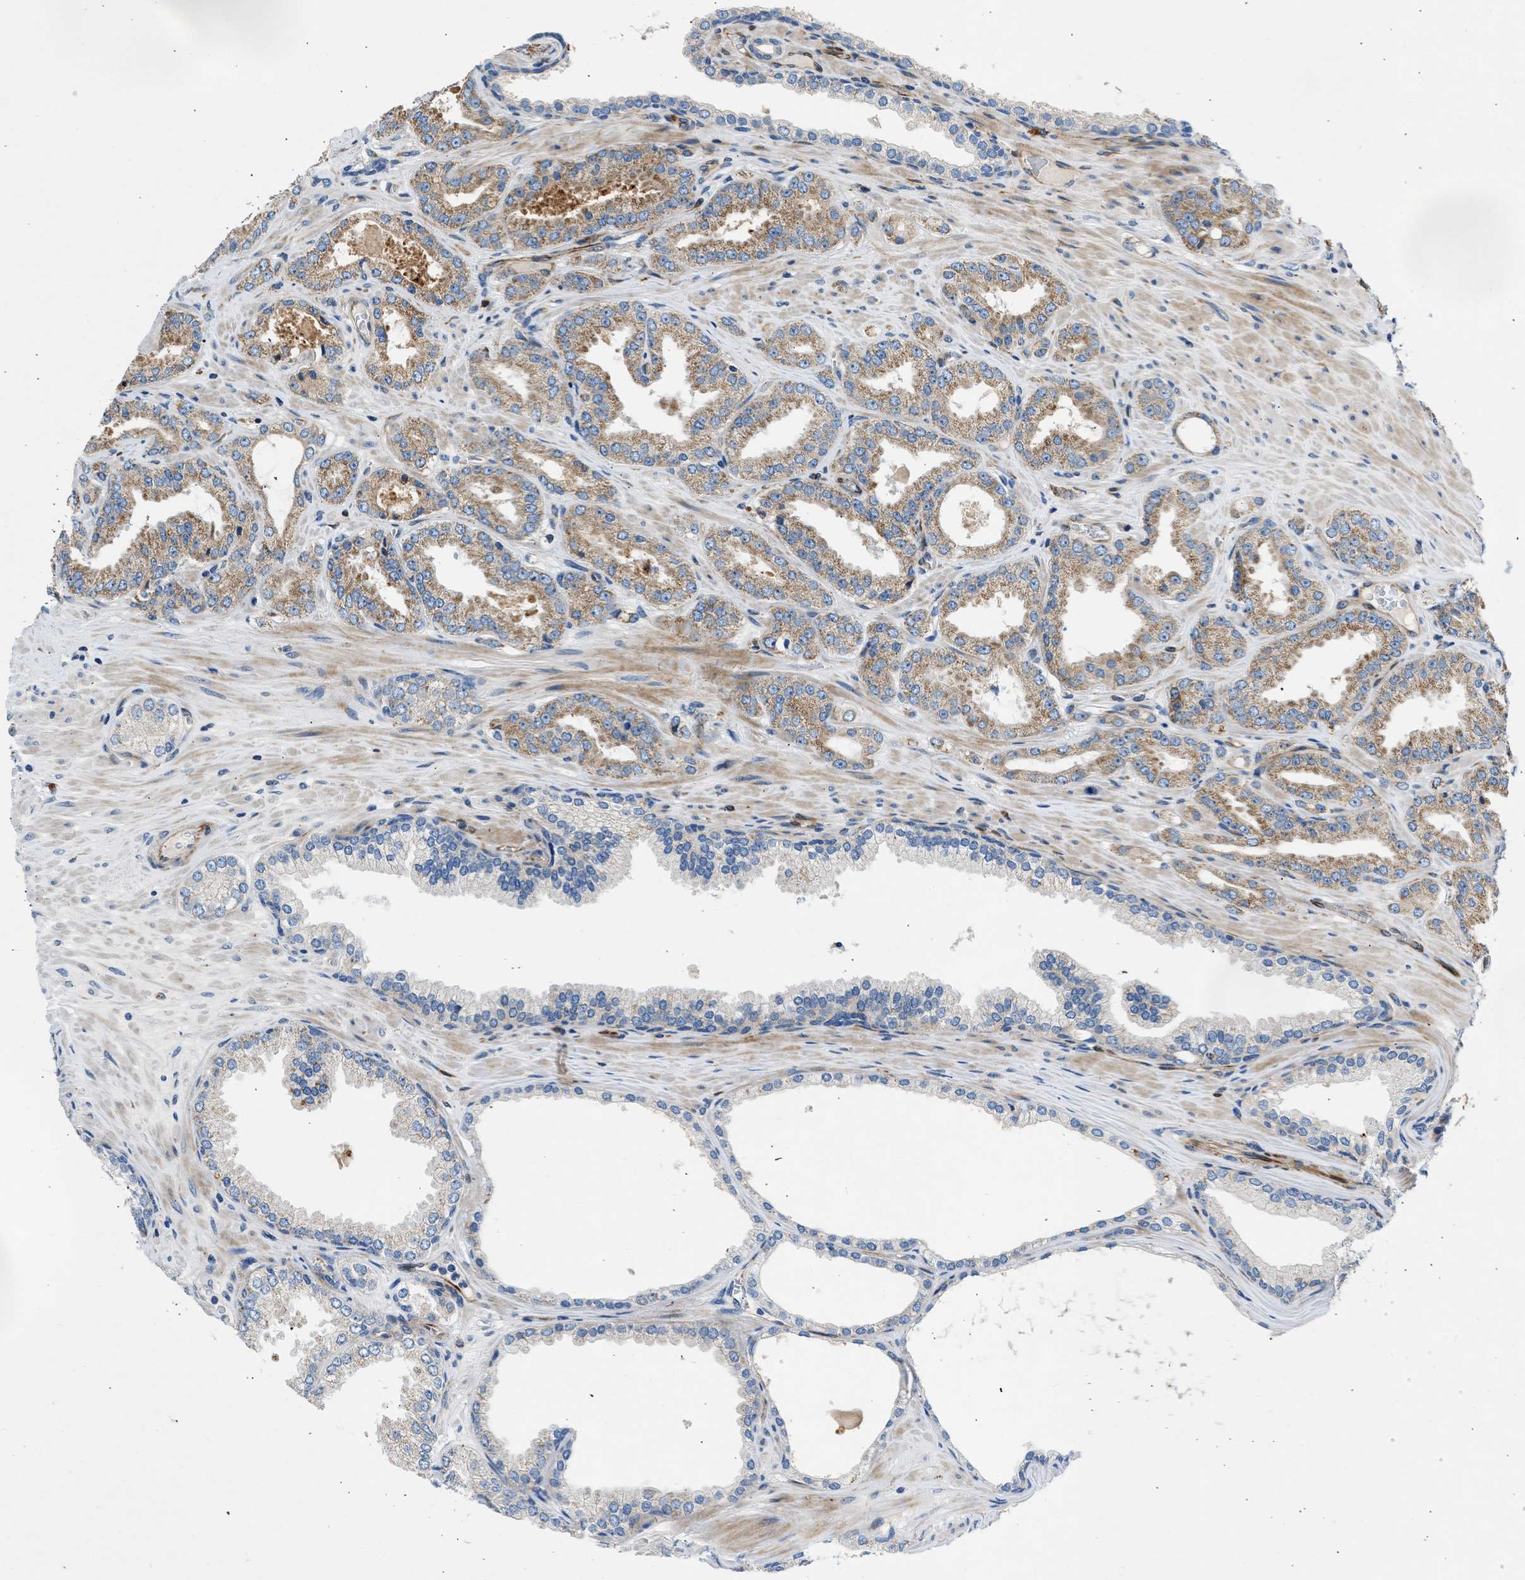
{"staining": {"intensity": "weak", "quantity": "25%-75%", "location": "cytoplasmic/membranous"}, "tissue": "prostate cancer", "cell_type": "Tumor cells", "image_type": "cancer", "snomed": [{"axis": "morphology", "description": "Adenocarcinoma, High grade"}, {"axis": "topography", "description": "Prostate"}], "caption": "Immunohistochemistry (IHC) photomicrograph of human prostate high-grade adenocarcinoma stained for a protein (brown), which demonstrates low levels of weak cytoplasmic/membranous positivity in approximately 25%-75% of tumor cells.", "gene": "ULK4", "patient": {"sex": "male", "age": 71}}